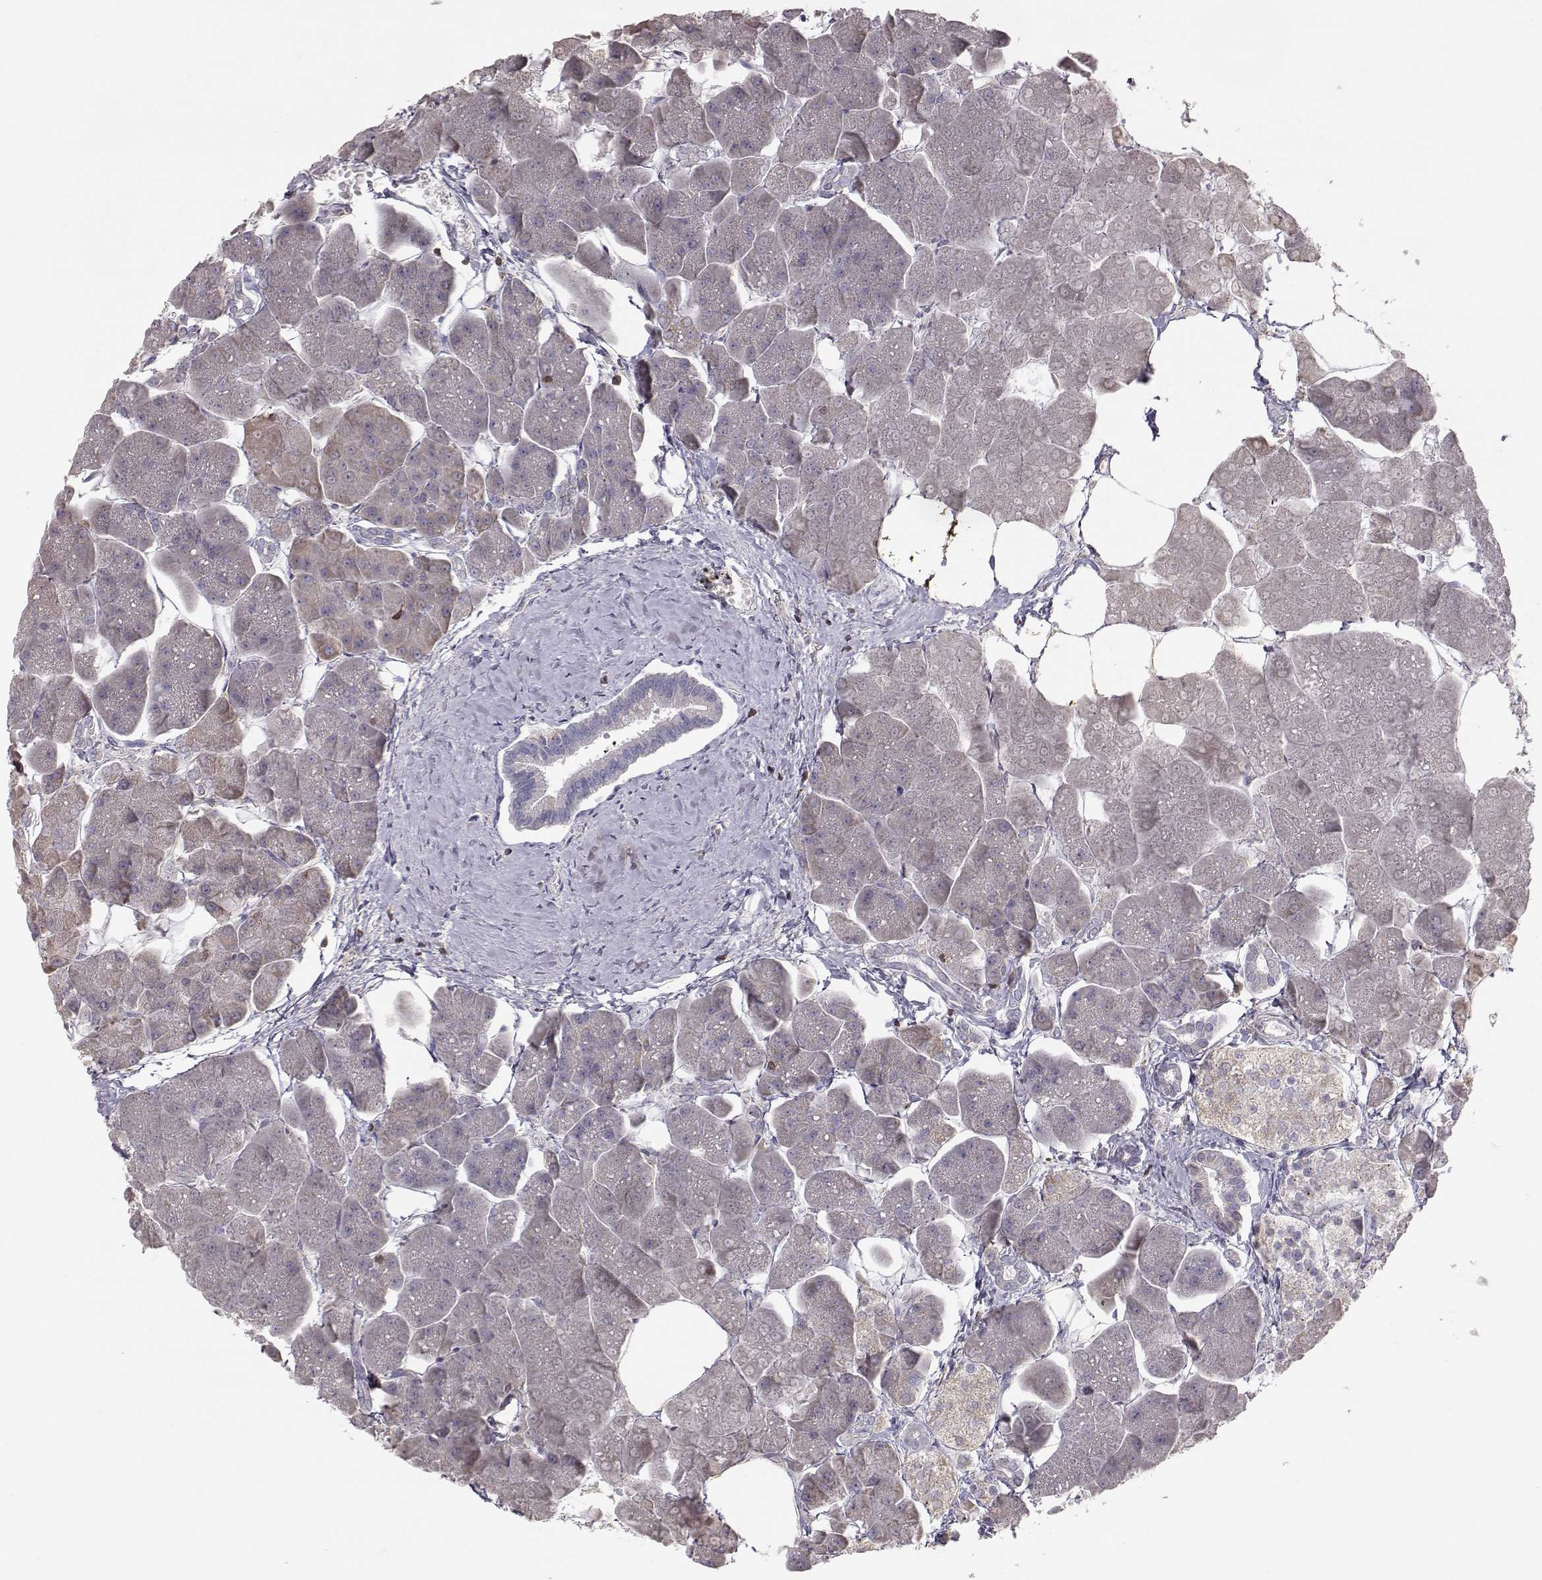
{"staining": {"intensity": "moderate", "quantity": "<25%", "location": "cytoplasmic/membranous"}, "tissue": "pancreas", "cell_type": "Exocrine glandular cells", "image_type": "normal", "snomed": [{"axis": "morphology", "description": "Normal tissue, NOS"}, {"axis": "topography", "description": "Adipose tissue"}, {"axis": "topography", "description": "Pancreas"}, {"axis": "topography", "description": "Peripheral nerve tissue"}], "caption": "Protein expression analysis of benign pancreas reveals moderate cytoplasmic/membranous expression in about <25% of exocrine glandular cells. The staining was performed using DAB, with brown indicating positive protein expression. Nuclei are stained blue with hematoxylin.", "gene": "GRAP2", "patient": {"sex": "female", "age": 58}}